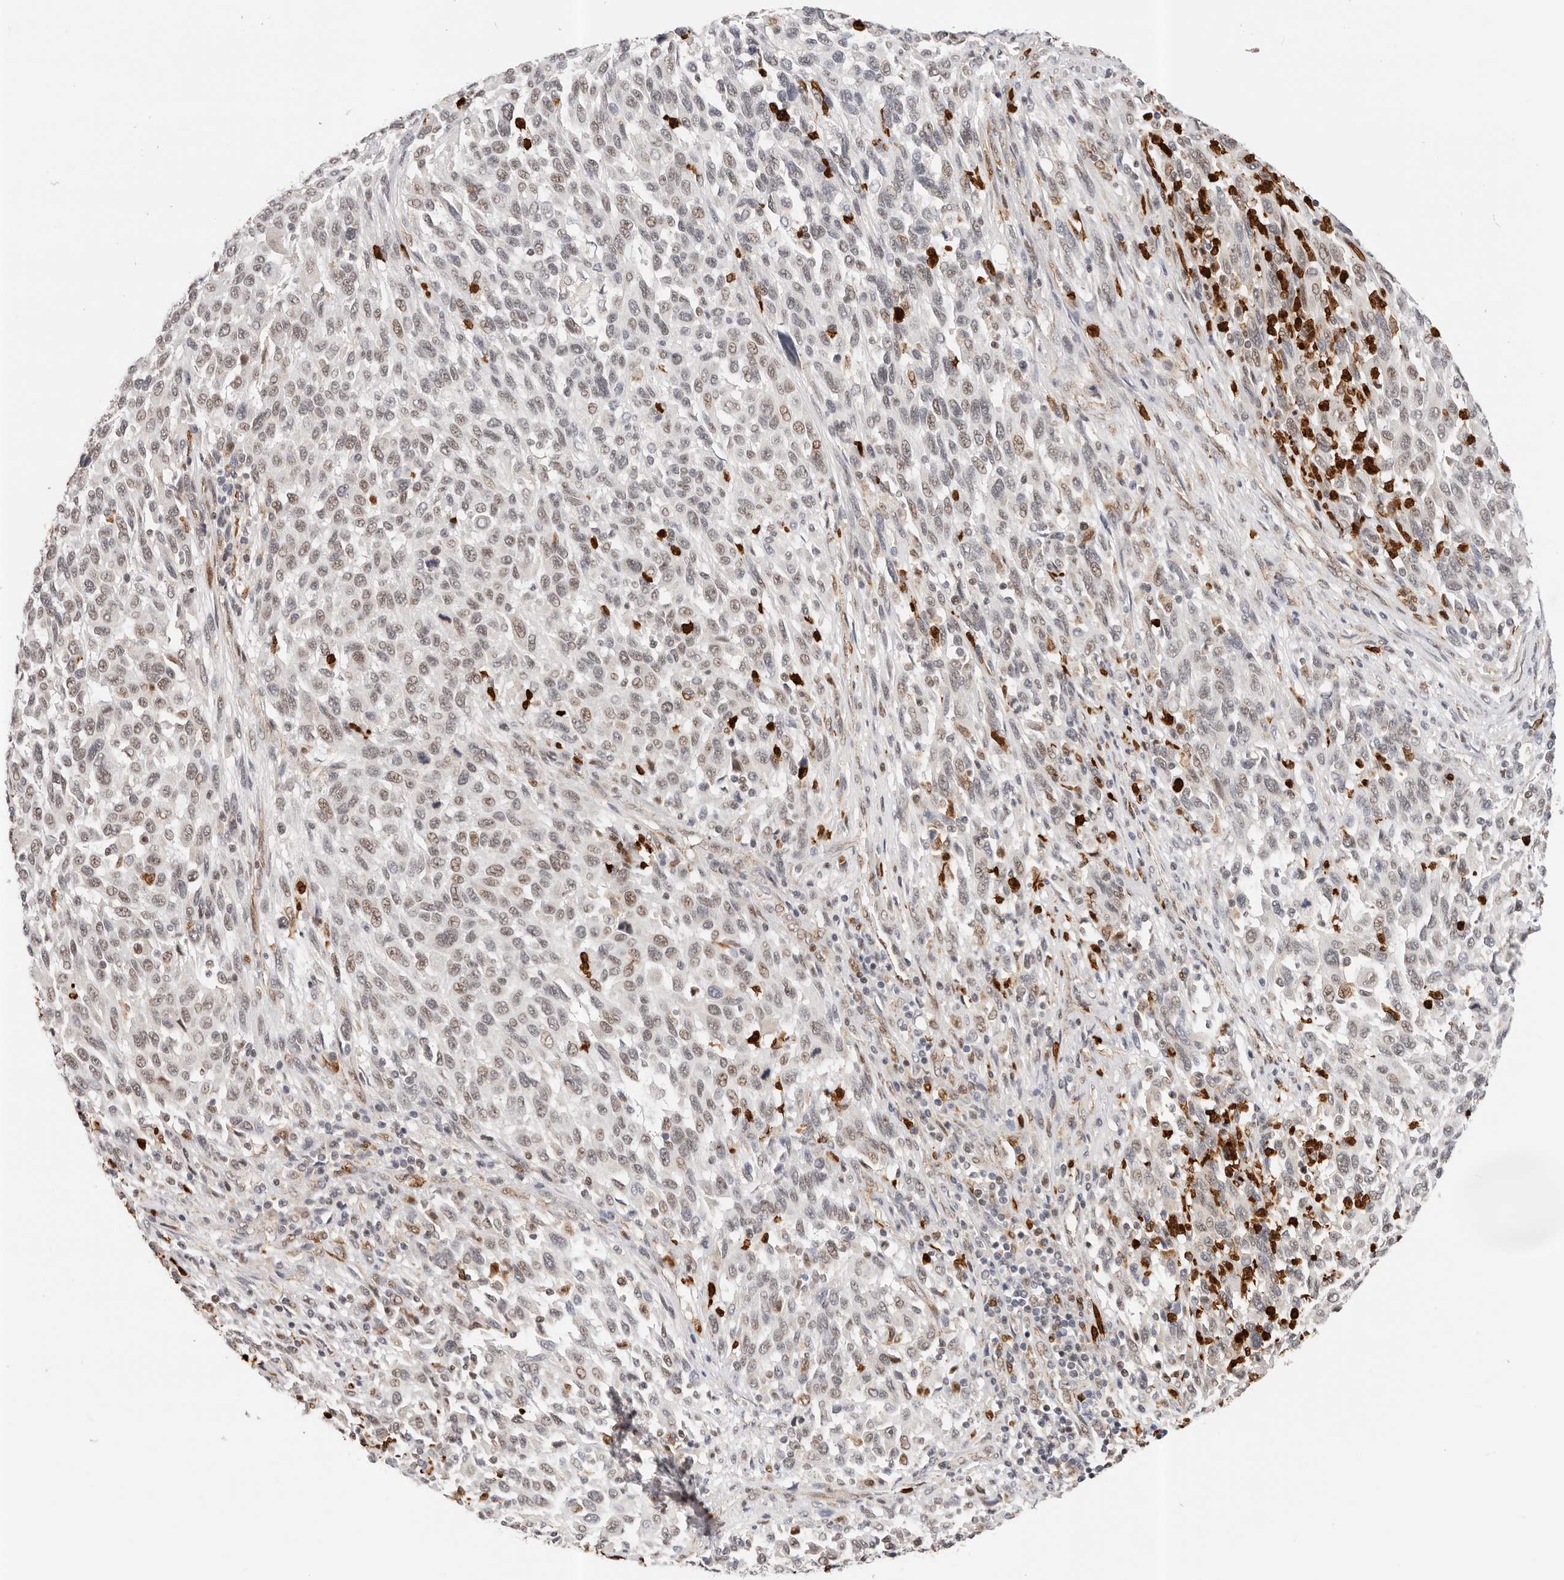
{"staining": {"intensity": "weak", "quantity": ">75%", "location": "nuclear"}, "tissue": "melanoma", "cell_type": "Tumor cells", "image_type": "cancer", "snomed": [{"axis": "morphology", "description": "Malignant melanoma, Metastatic site"}, {"axis": "topography", "description": "Lymph node"}], "caption": "Weak nuclear expression is identified in about >75% of tumor cells in melanoma.", "gene": "AFDN", "patient": {"sex": "male", "age": 61}}